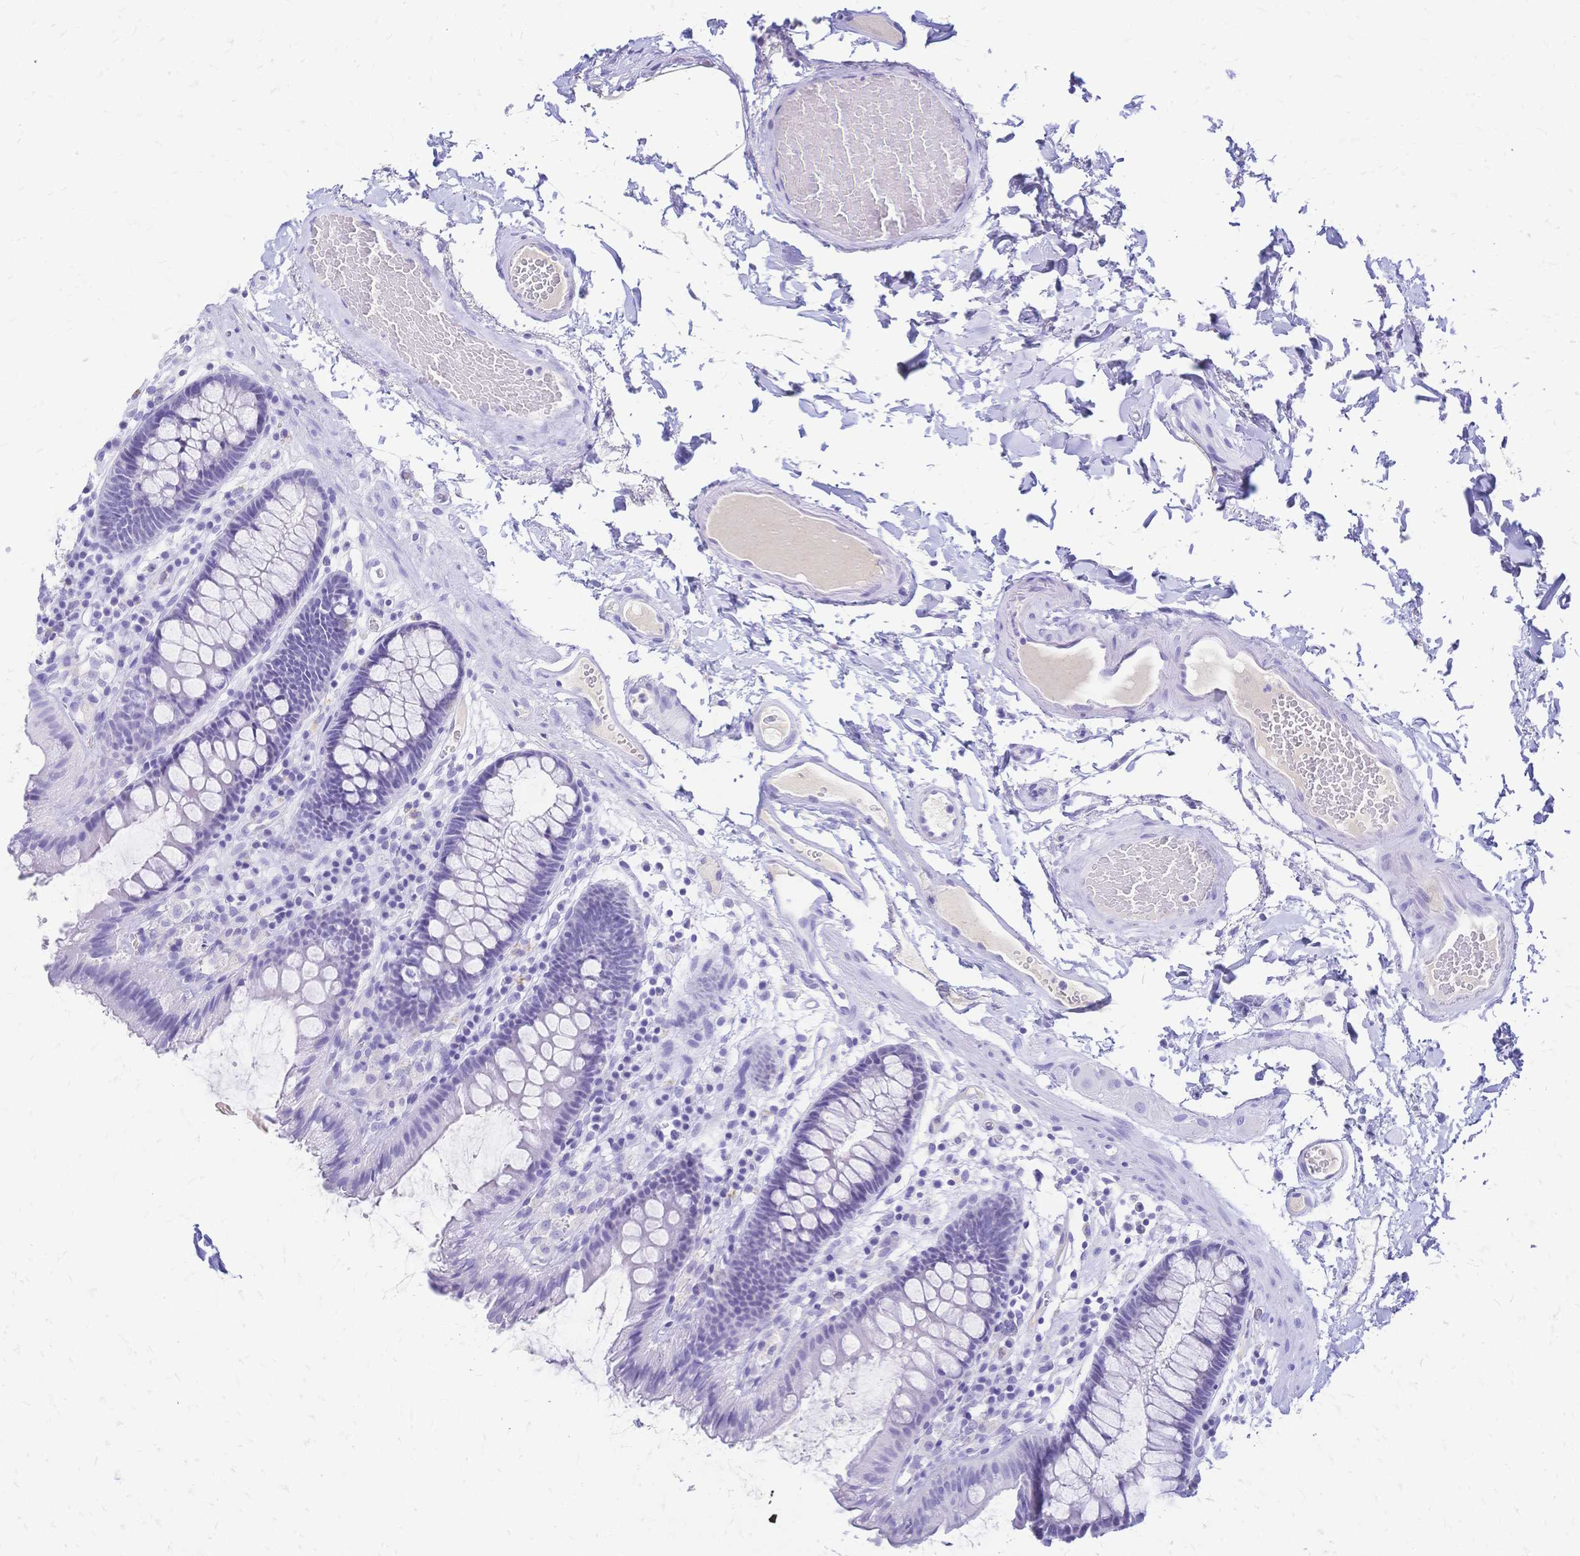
{"staining": {"intensity": "negative", "quantity": "none", "location": "none"}, "tissue": "colon", "cell_type": "Endothelial cells", "image_type": "normal", "snomed": [{"axis": "morphology", "description": "Normal tissue, NOS"}, {"axis": "topography", "description": "Colon"}], "caption": "High magnification brightfield microscopy of benign colon stained with DAB (brown) and counterstained with hematoxylin (blue): endothelial cells show no significant positivity.", "gene": "FA2H", "patient": {"sex": "male", "age": 84}}